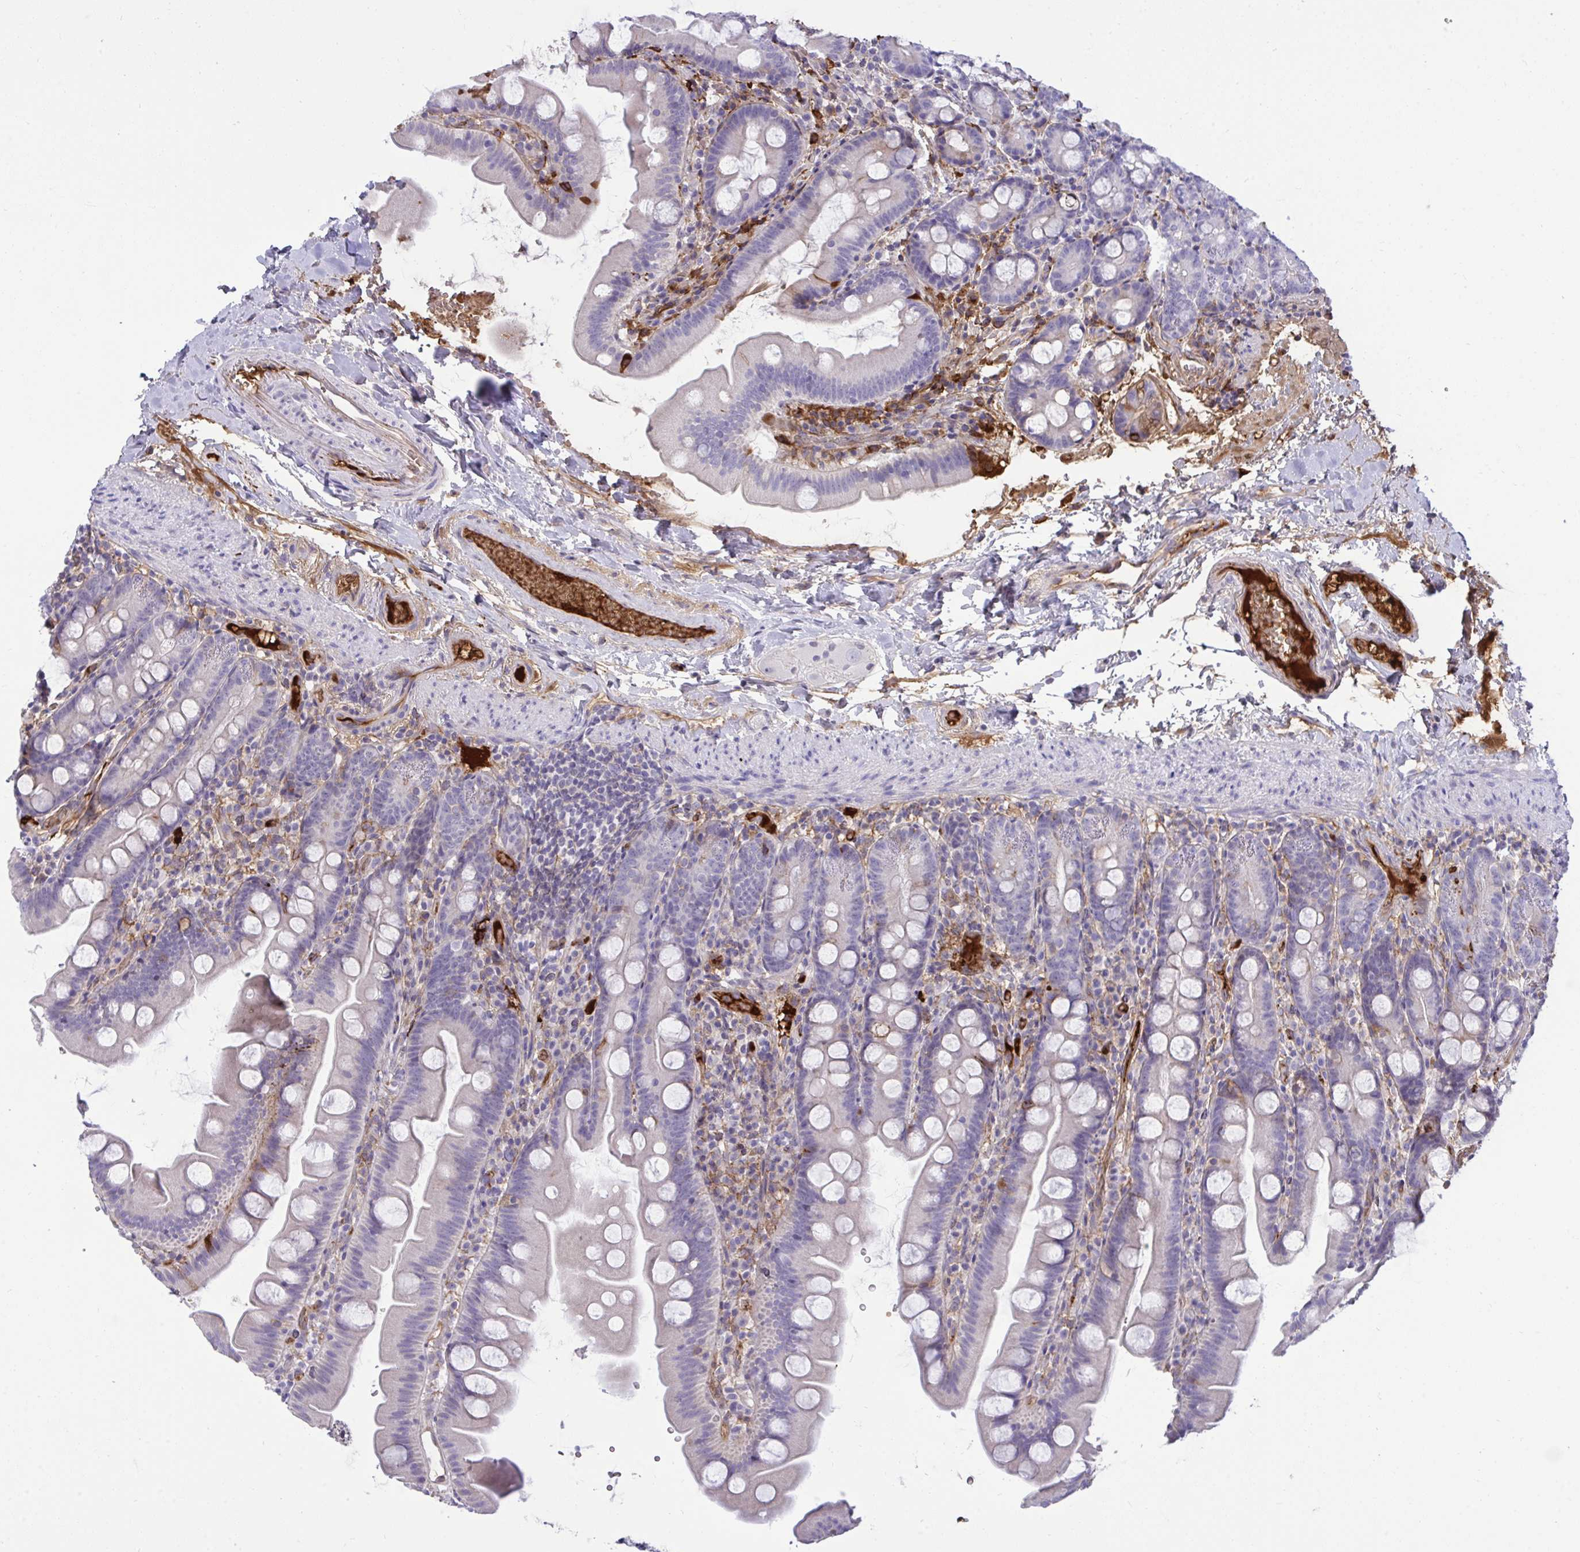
{"staining": {"intensity": "negative", "quantity": "none", "location": "none"}, "tissue": "small intestine", "cell_type": "Glandular cells", "image_type": "normal", "snomed": [{"axis": "morphology", "description": "Normal tissue, NOS"}, {"axis": "topography", "description": "Small intestine"}], "caption": "An image of small intestine stained for a protein reveals no brown staining in glandular cells.", "gene": "F2", "patient": {"sex": "female", "age": 68}}